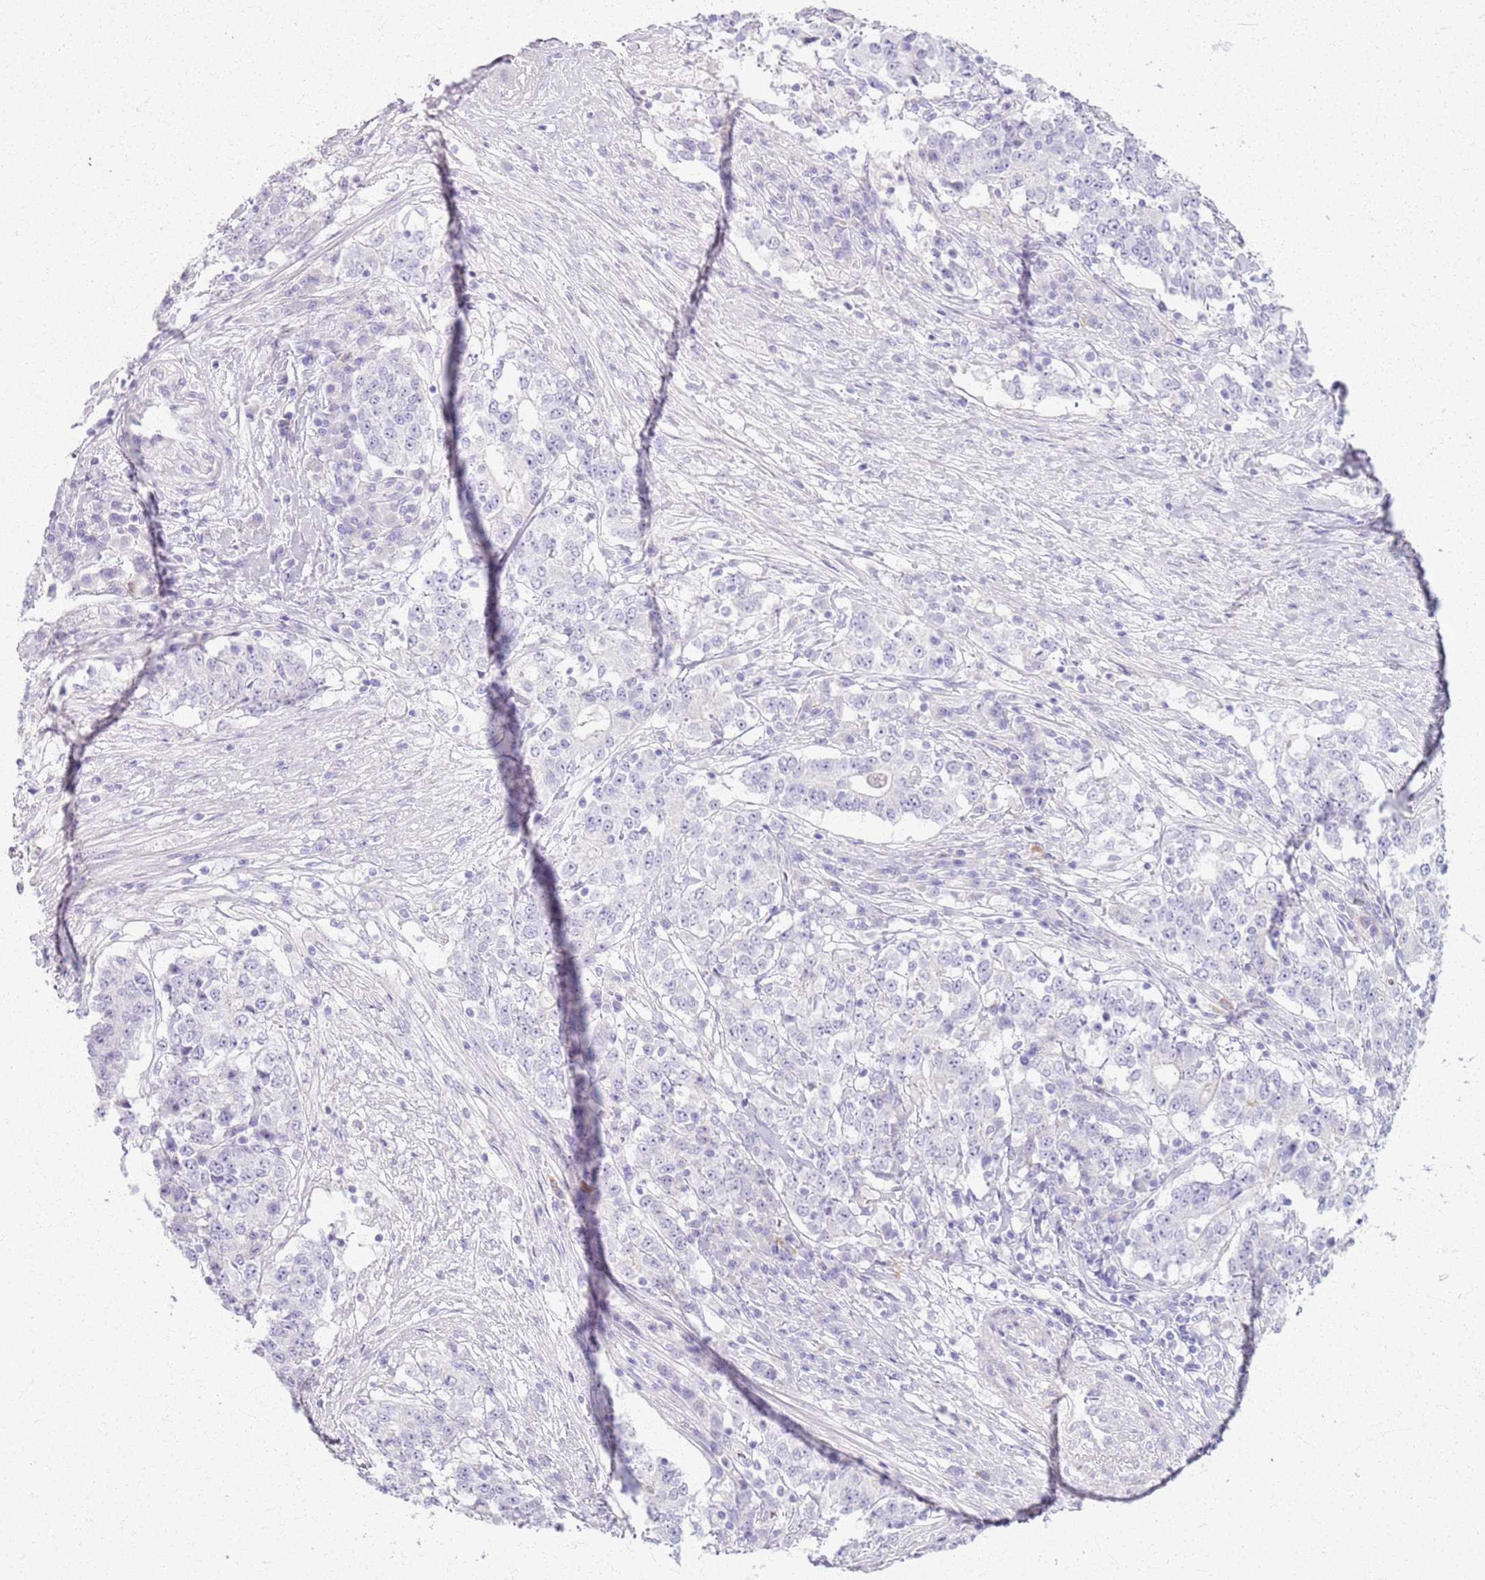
{"staining": {"intensity": "negative", "quantity": "none", "location": "none"}, "tissue": "stomach cancer", "cell_type": "Tumor cells", "image_type": "cancer", "snomed": [{"axis": "morphology", "description": "Adenocarcinoma, NOS"}, {"axis": "topography", "description": "Stomach"}], "caption": "The image exhibits no significant staining in tumor cells of stomach cancer (adenocarcinoma).", "gene": "CSRP3", "patient": {"sex": "male", "age": 59}}